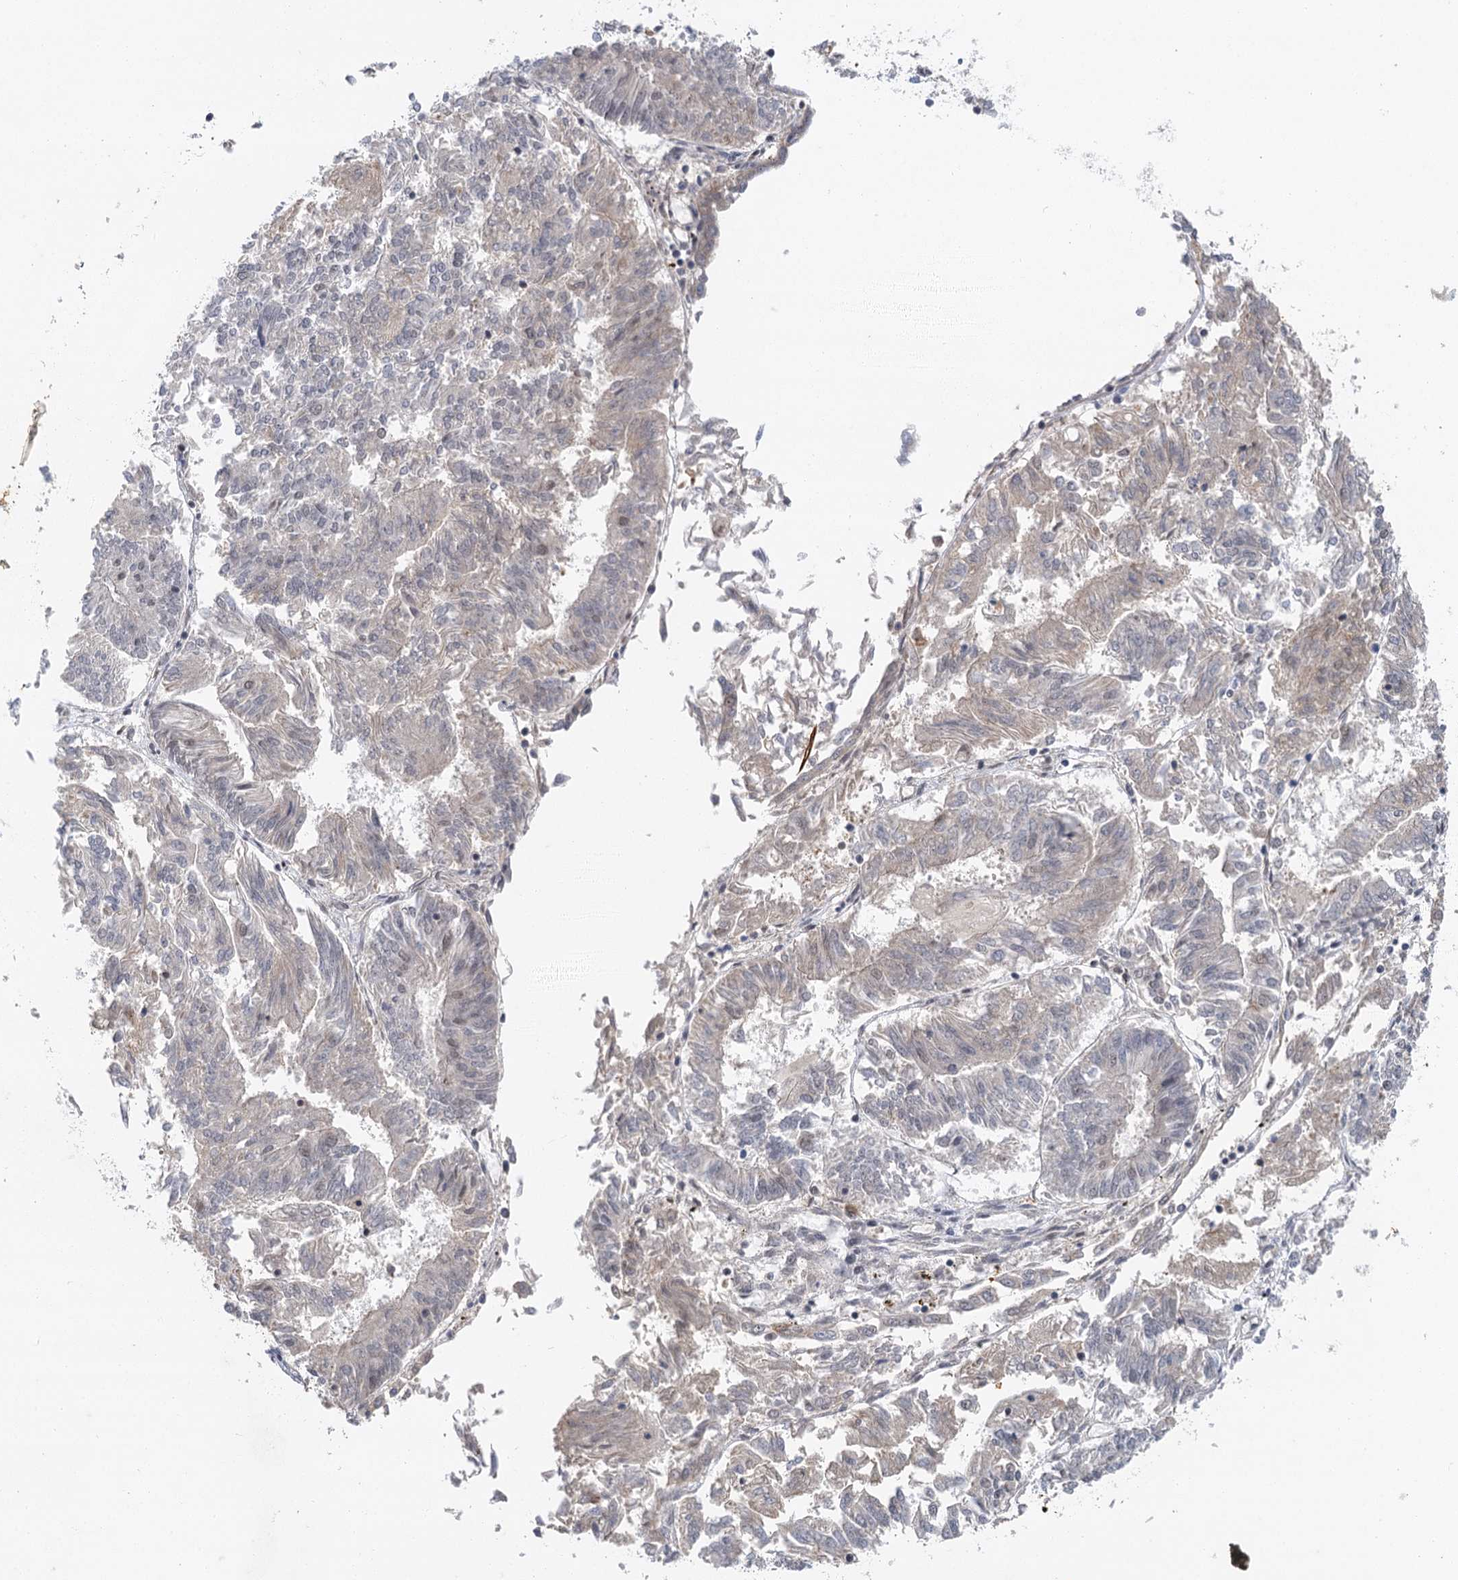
{"staining": {"intensity": "negative", "quantity": "none", "location": "none"}, "tissue": "endometrial cancer", "cell_type": "Tumor cells", "image_type": "cancer", "snomed": [{"axis": "morphology", "description": "Adenocarcinoma, NOS"}, {"axis": "topography", "description": "Endometrium"}], "caption": "The micrograph reveals no staining of tumor cells in endometrial adenocarcinoma.", "gene": "IL11RA", "patient": {"sex": "female", "age": 58}}